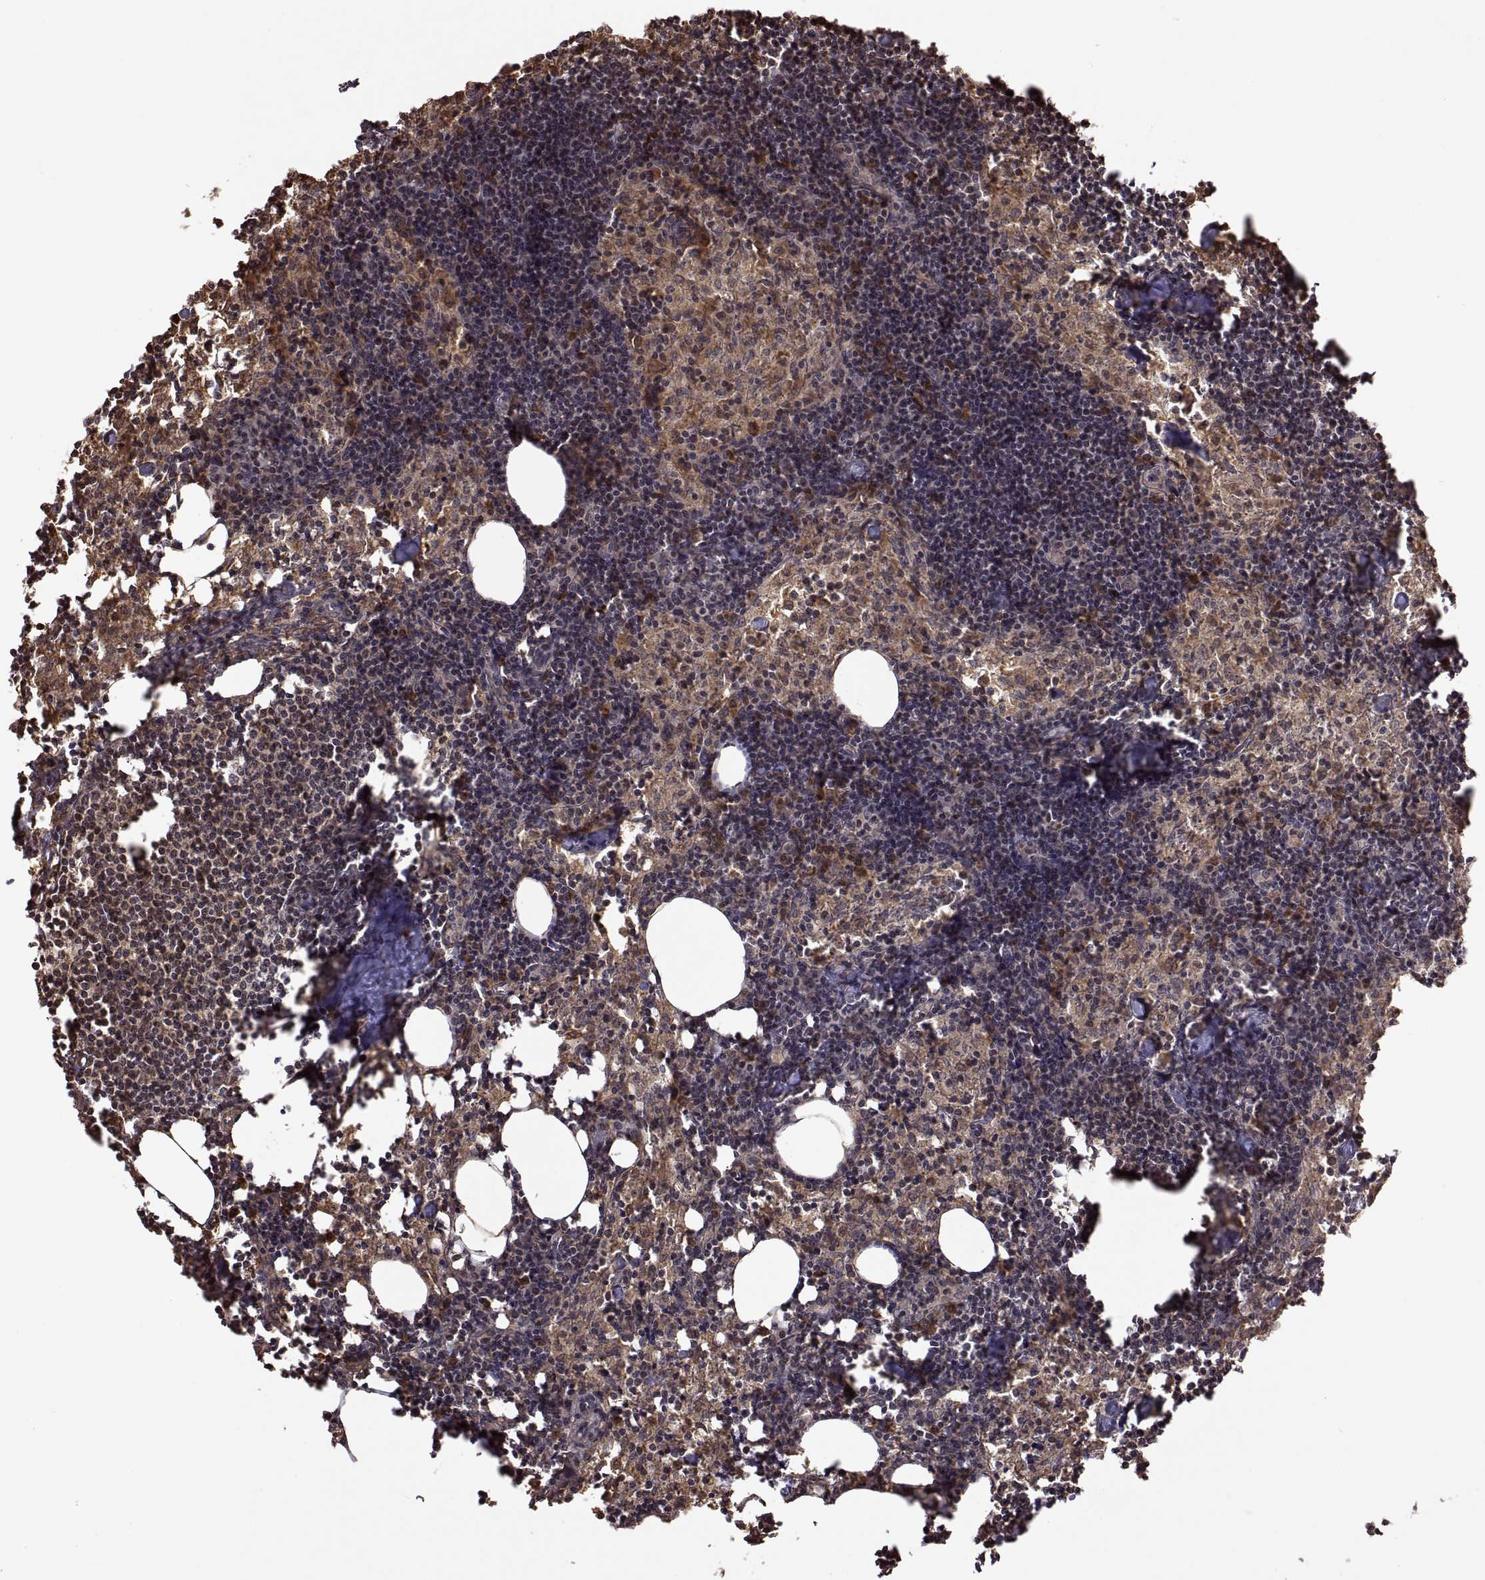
{"staining": {"intensity": "moderate", "quantity": "25%-75%", "location": "cytoplasmic/membranous"}, "tissue": "lymph node", "cell_type": "Germinal center cells", "image_type": "normal", "snomed": [{"axis": "morphology", "description": "Normal tissue, NOS"}, {"axis": "topography", "description": "Lymph node"}], "caption": "Immunohistochemical staining of unremarkable human lymph node reveals 25%-75% levels of moderate cytoplasmic/membranous protein positivity in approximately 25%-75% of germinal center cells.", "gene": "ZNRF2", "patient": {"sex": "female", "age": 52}}